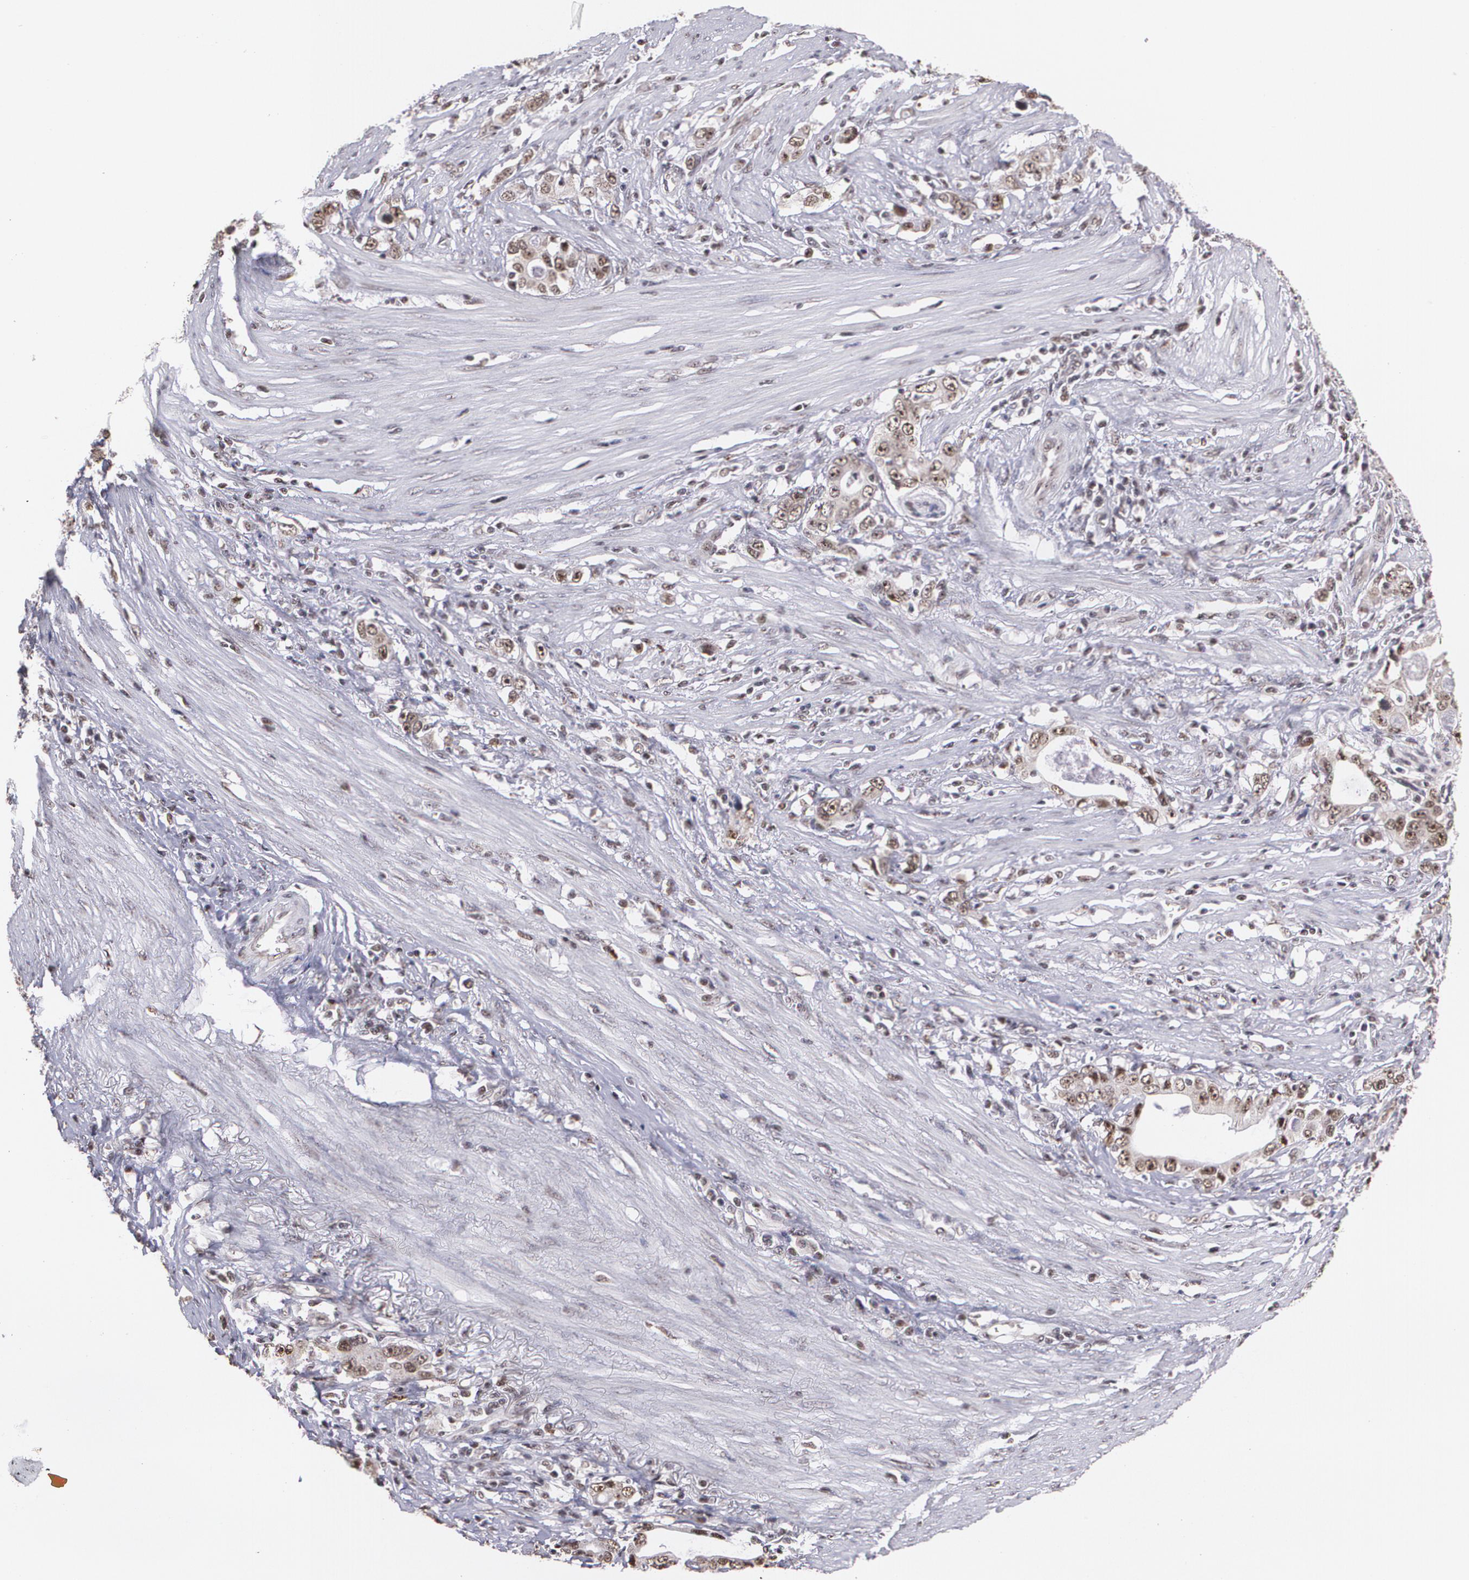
{"staining": {"intensity": "moderate", "quantity": ">75%", "location": "cytoplasmic/membranous,nuclear"}, "tissue": "stomach cancer", "cell_type": "Tumor cells", "image_type": "cancer", "snomed": [{"axis": "morphology", "description": "Adenocarcinoma, NOS"}, {"axis": "topography", "description": "Stomach, lower"}], "caption": "Immunohistochemistry of human adenocarcinoma (stomach) exhibits medium levels of moderate cytoplasmic/membranous and nuclear staining in approximately >75% of tumor cells.", "gene": "C6orf15", "patient": {"sex": "female", "age": 72}}